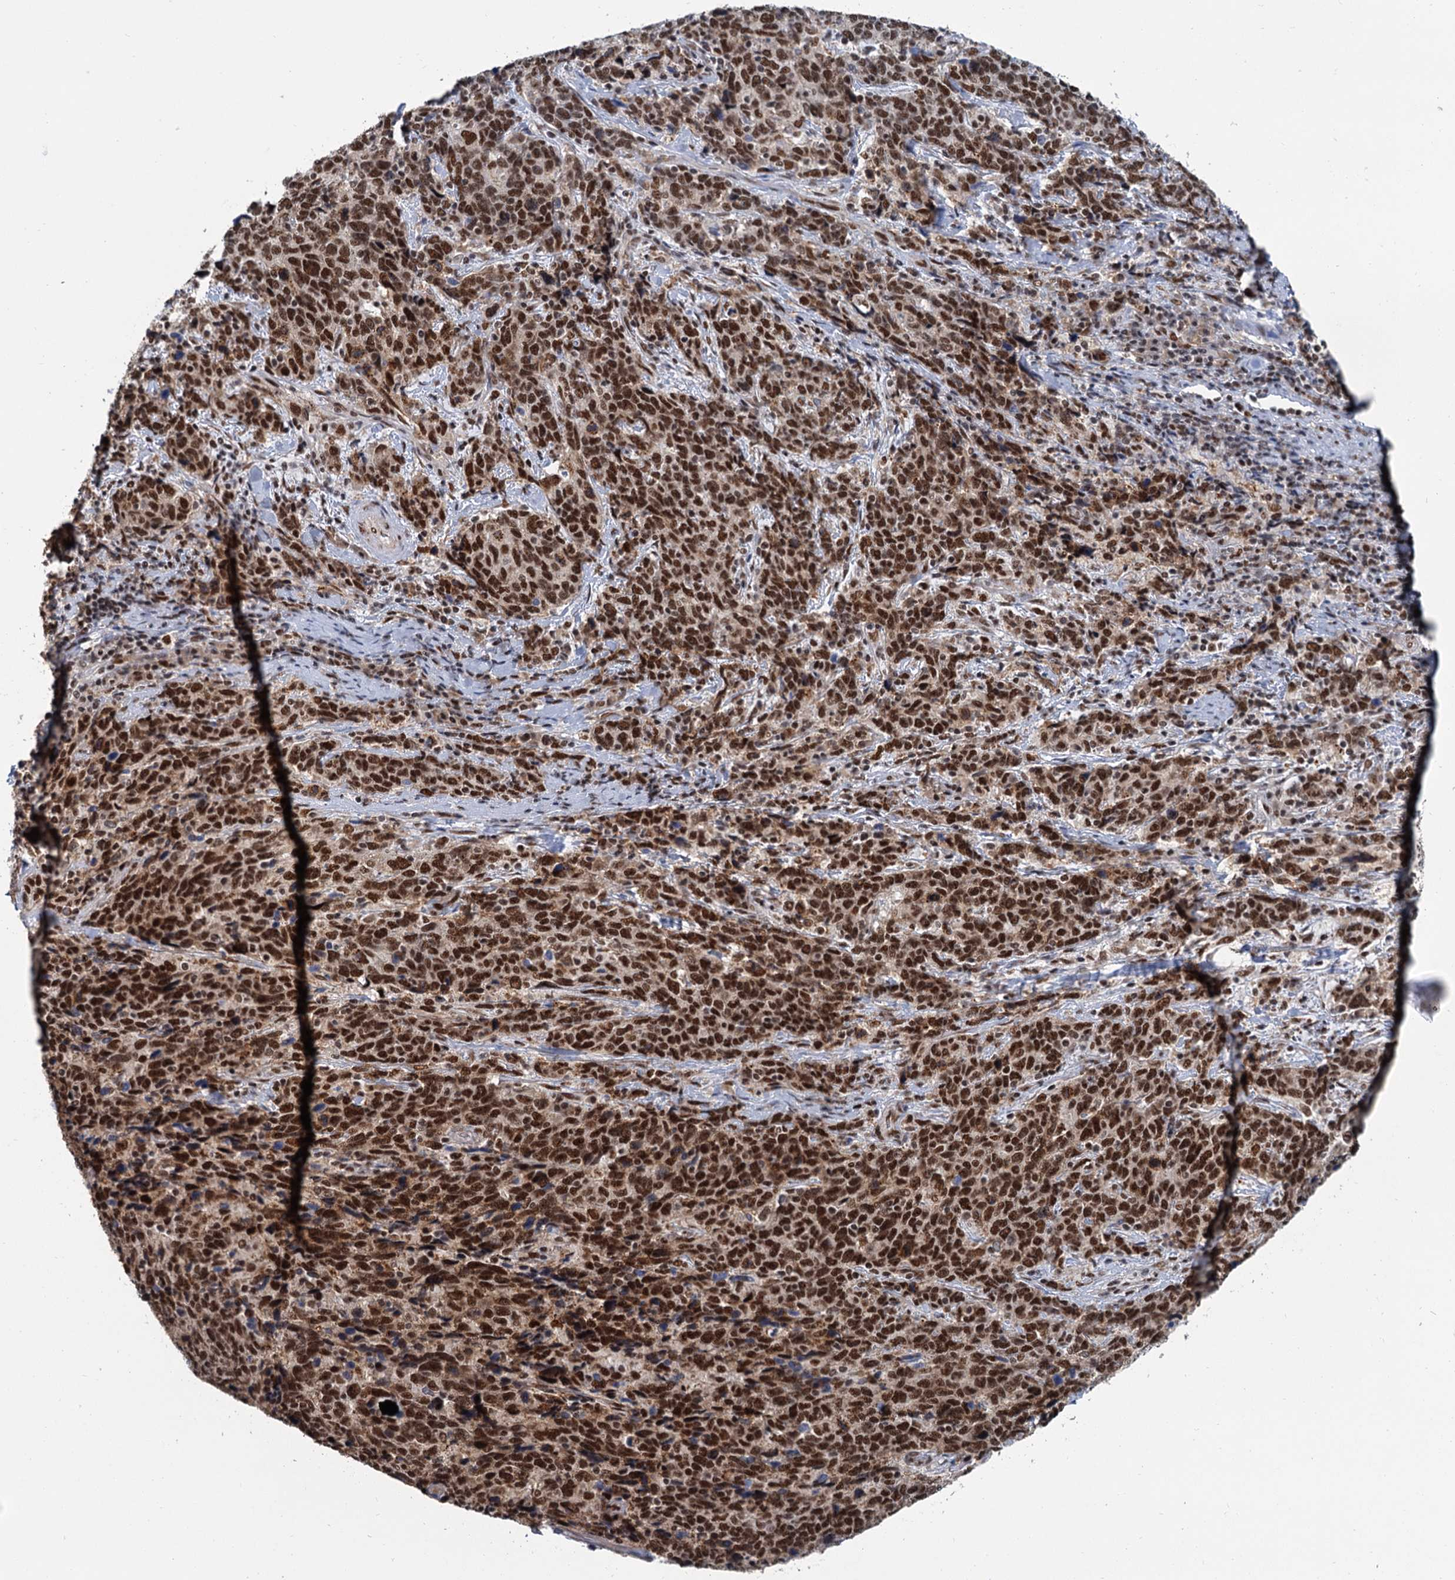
{"staining": {"intensity": "strong", "quantity": ">75%", "location": "nuclear"}, "tissue": "cervical cancer", "cell_type": "Tumor cells", "image_type": "cancer", "snomed": [{"axis": "morphology", "description": "Squamous cell carcinoma, NOS"}, {"axis": "topography", "description": "Cervix"}], "caption": "This is an image of IHC staining of cervical cancer (squamous cell carcinoma), which shows strong expression in the nuclear of tumor cells.", "gene": "WBP4", "patient": {"sex": "female", "age": 41}}